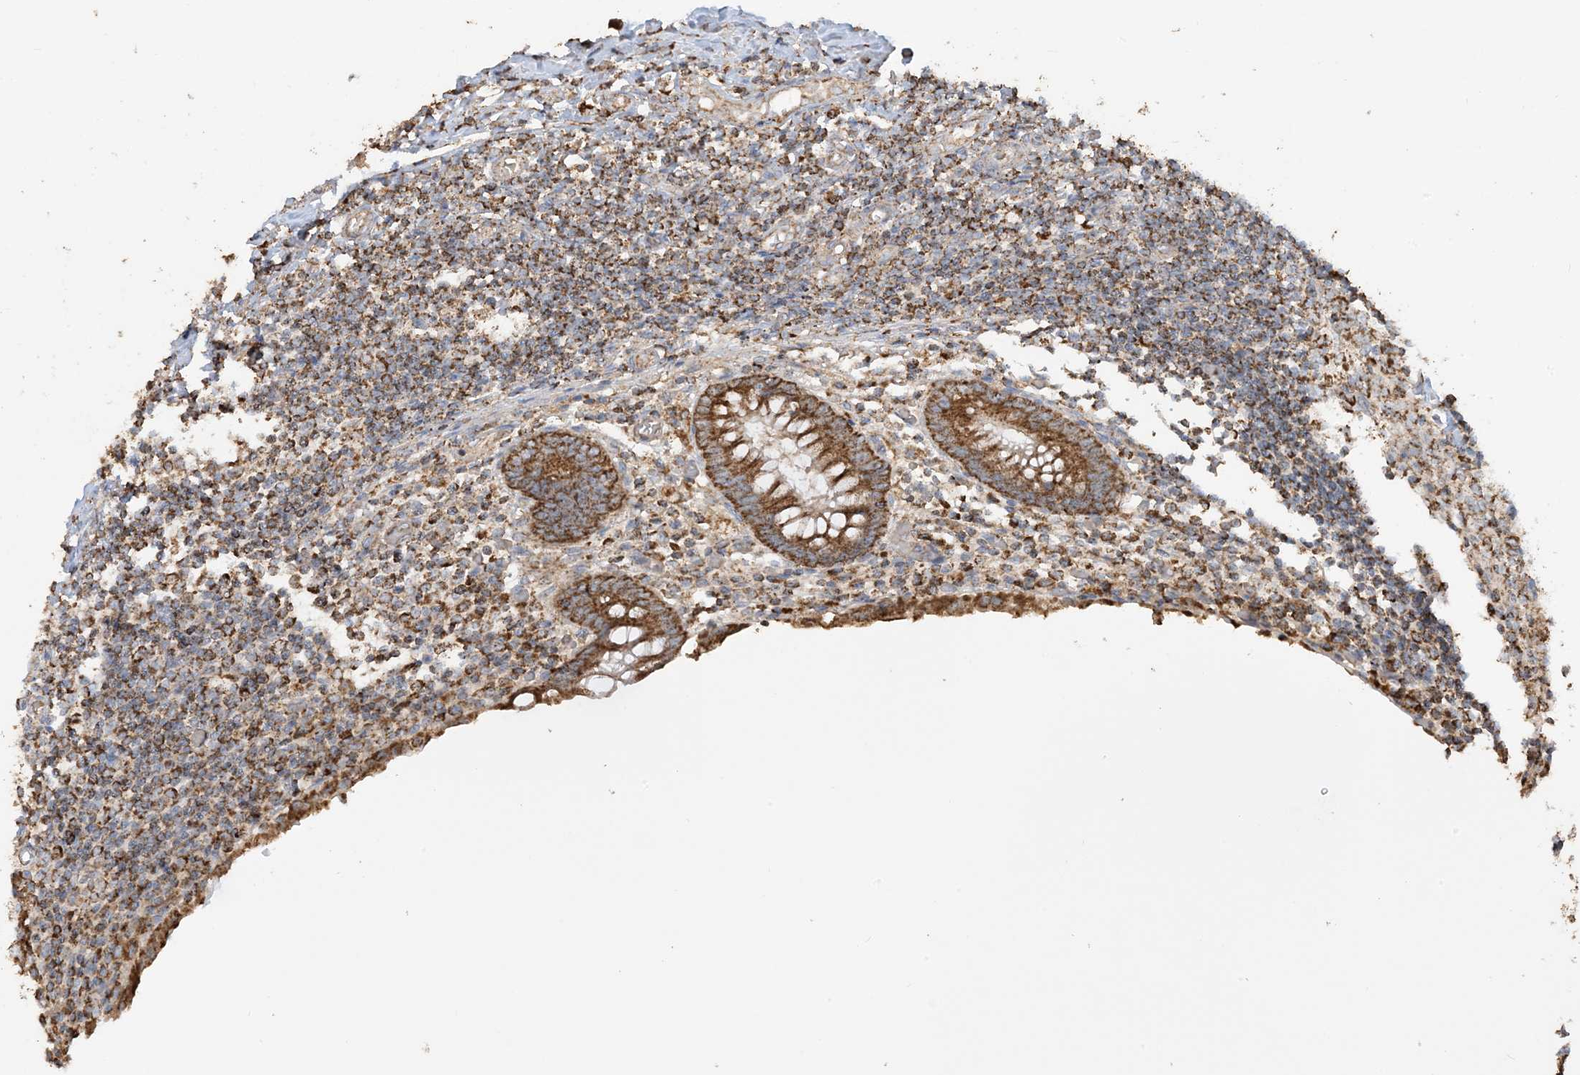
{"staining": {"intensity": "moderate", "quantity": ">75%", "location": "cytoplasmic/membranous"}, "tissue": "appendix", "cell_type": "Glandular cells", "image_type": "normal", "snomed": [{"axis": "morphology", "description": "Normal tissue, NOS"}, {"axis": "topography", "description": "Appendix"}], "caption": "Human appendix stained with a brown dye demonstrates moderate cytoplasmic/membranous positive expression in approximately >75% of glandular cells.", "gene": "AGA", "patient": {"sex": "female", "age": 17}}